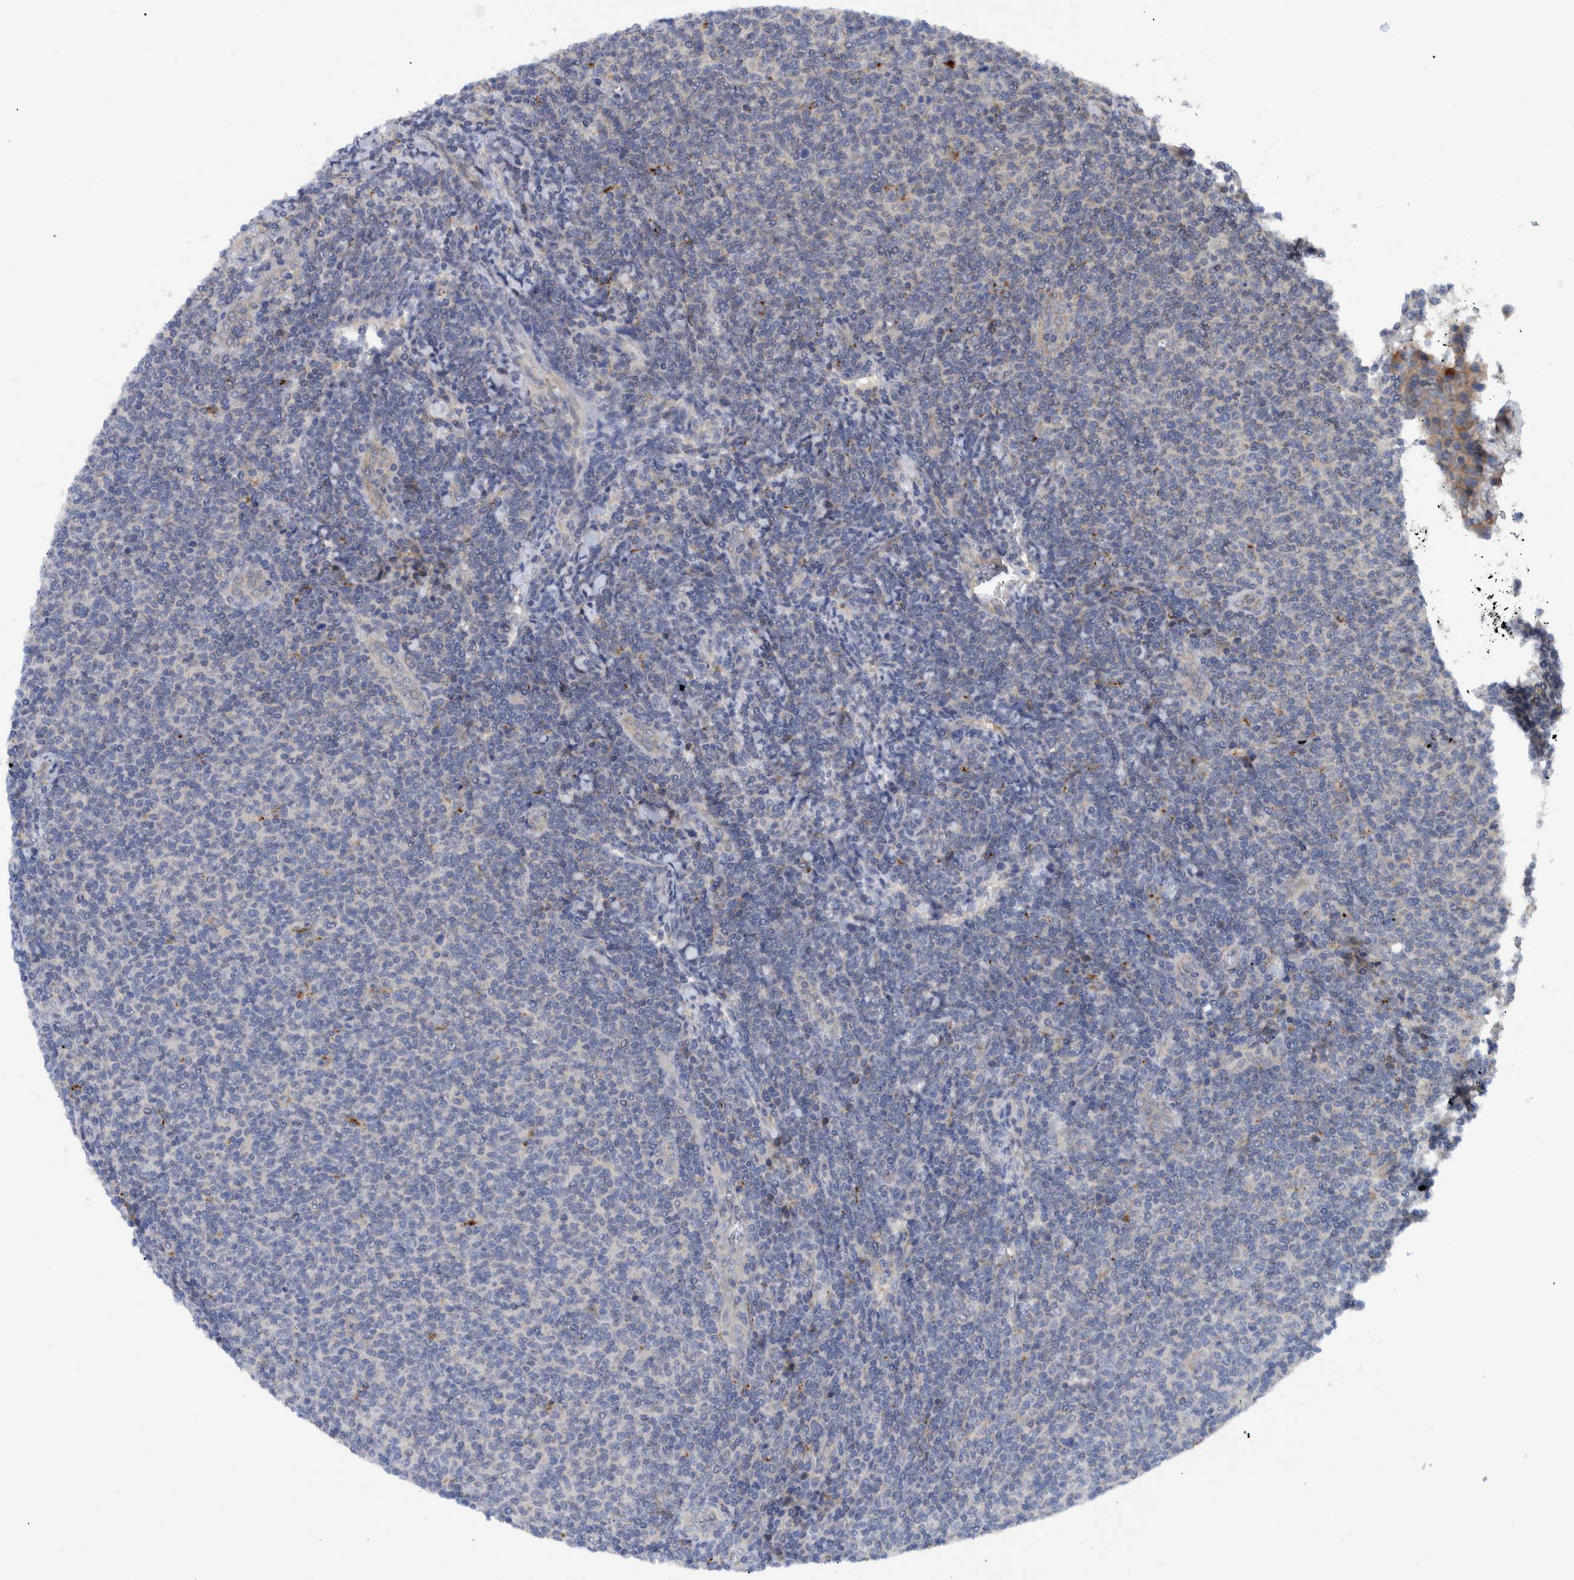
{"staining": {"intensity": "negative", "quantity": "none", "location": "none"}, "tissue": "lymphoma", "cell_type": "Tumor cells", "image_type": "cancer", "snomed": [{"axis": "morphology", "description": "Malignant lymphoma, non-Hodgkin's type, Low grade"}, {"axis": "topography", "description": "Lymph node"}], "caption": "This is an immunohistochemistry histopathology image of human lymphoma. There is no expression in tumor cells.", "gene": "ITIH3", "patient": {"sex": "male", "age": 66}}